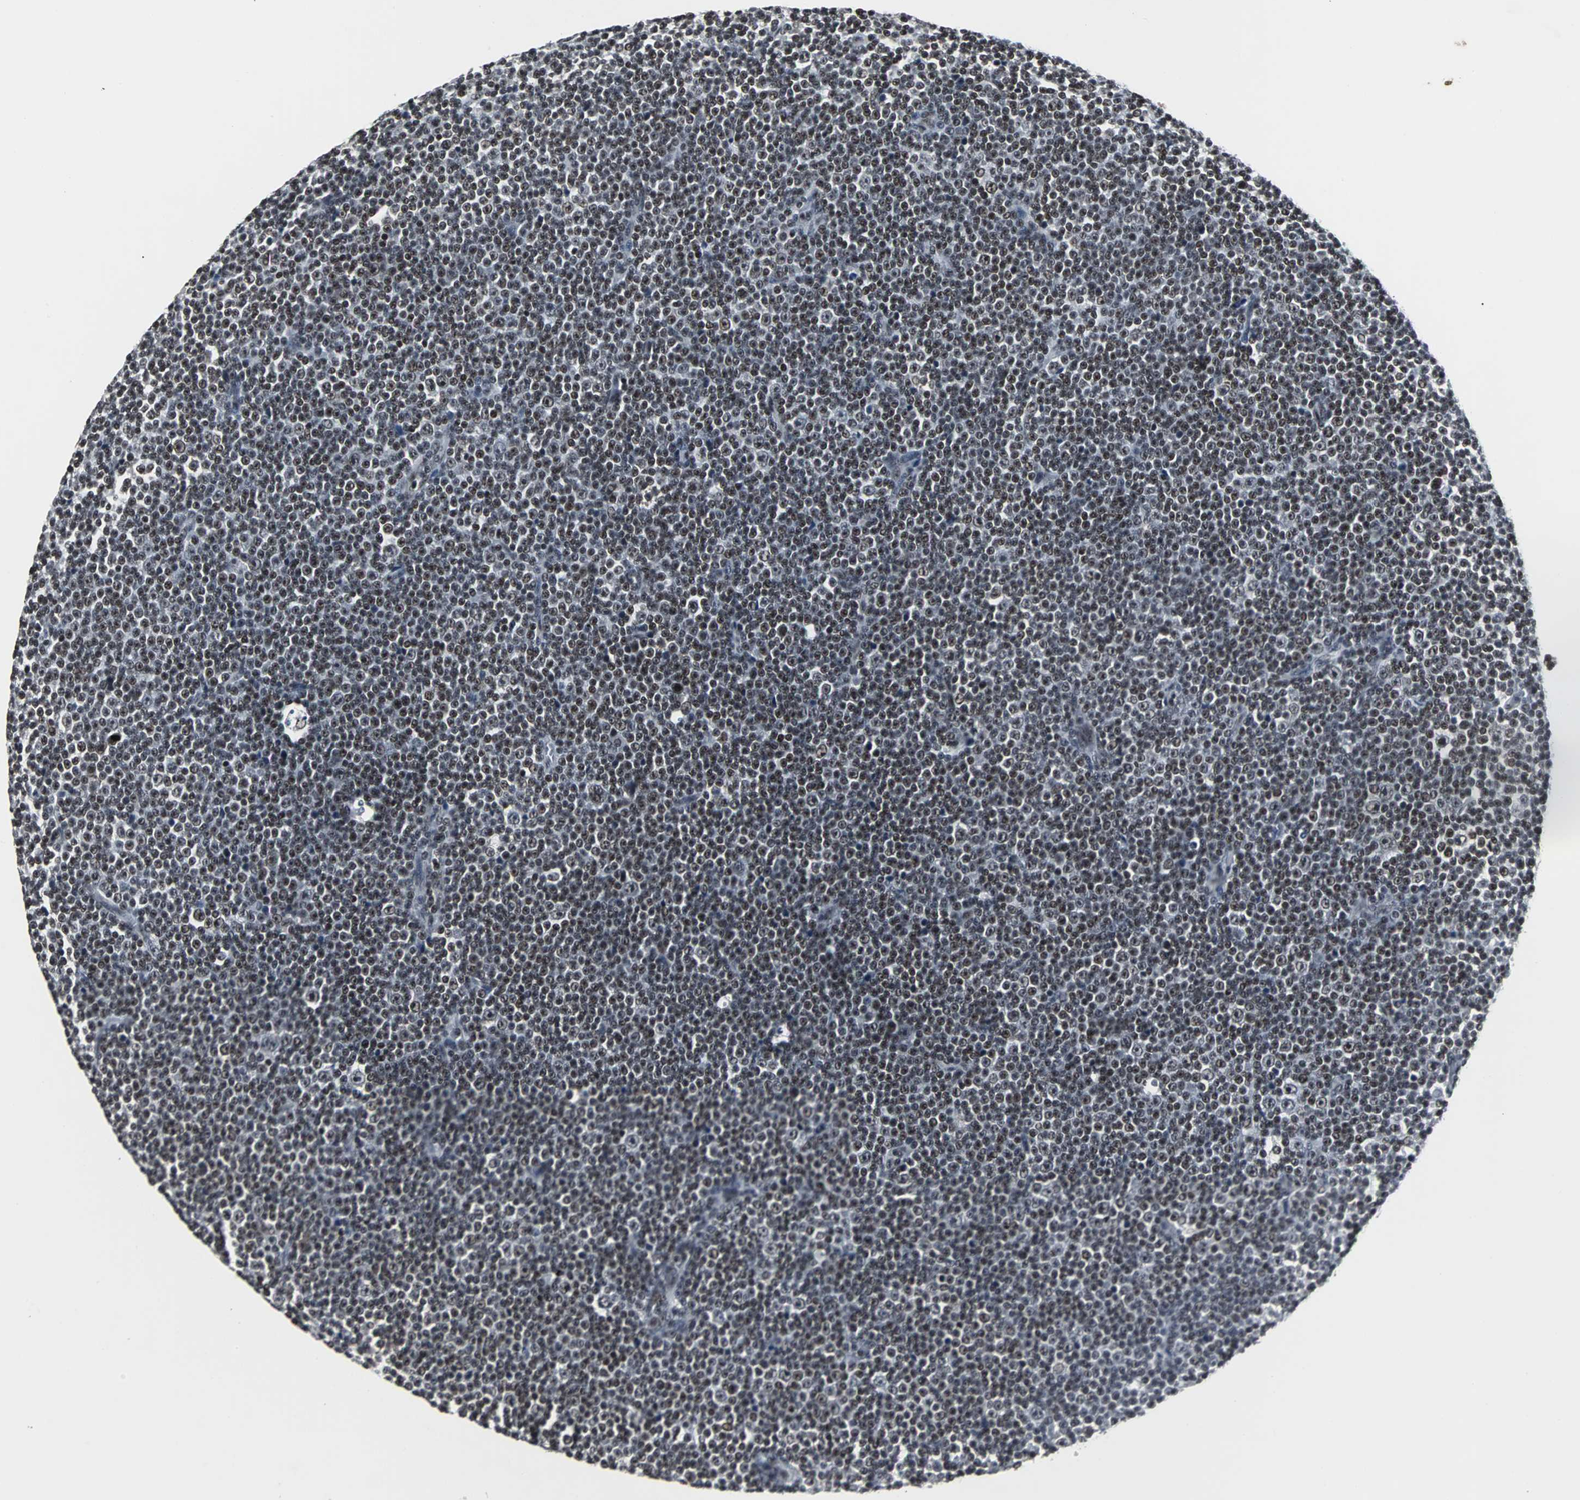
{"staining": {"intensity": "moderate", "quantity": ">75%", "location": "nuclear"}, "tissue": "lymphoma", "cell_type": "Tumor cells", "image_type": "cancer", "snomed": [{"axis": "morphology", "description": "Malignant lymphoma, non-Hodgkin's type, Low grade"}, {"axis": "topography", "description": "Lymph node"}], "caption": "Immunohistochemical staining of lymphoma displays medium levels of moderate nuclear positivity in about >75% of tumor cells.", "gene": "PNKP", "patient": {"sex": "female", "age": 67}}